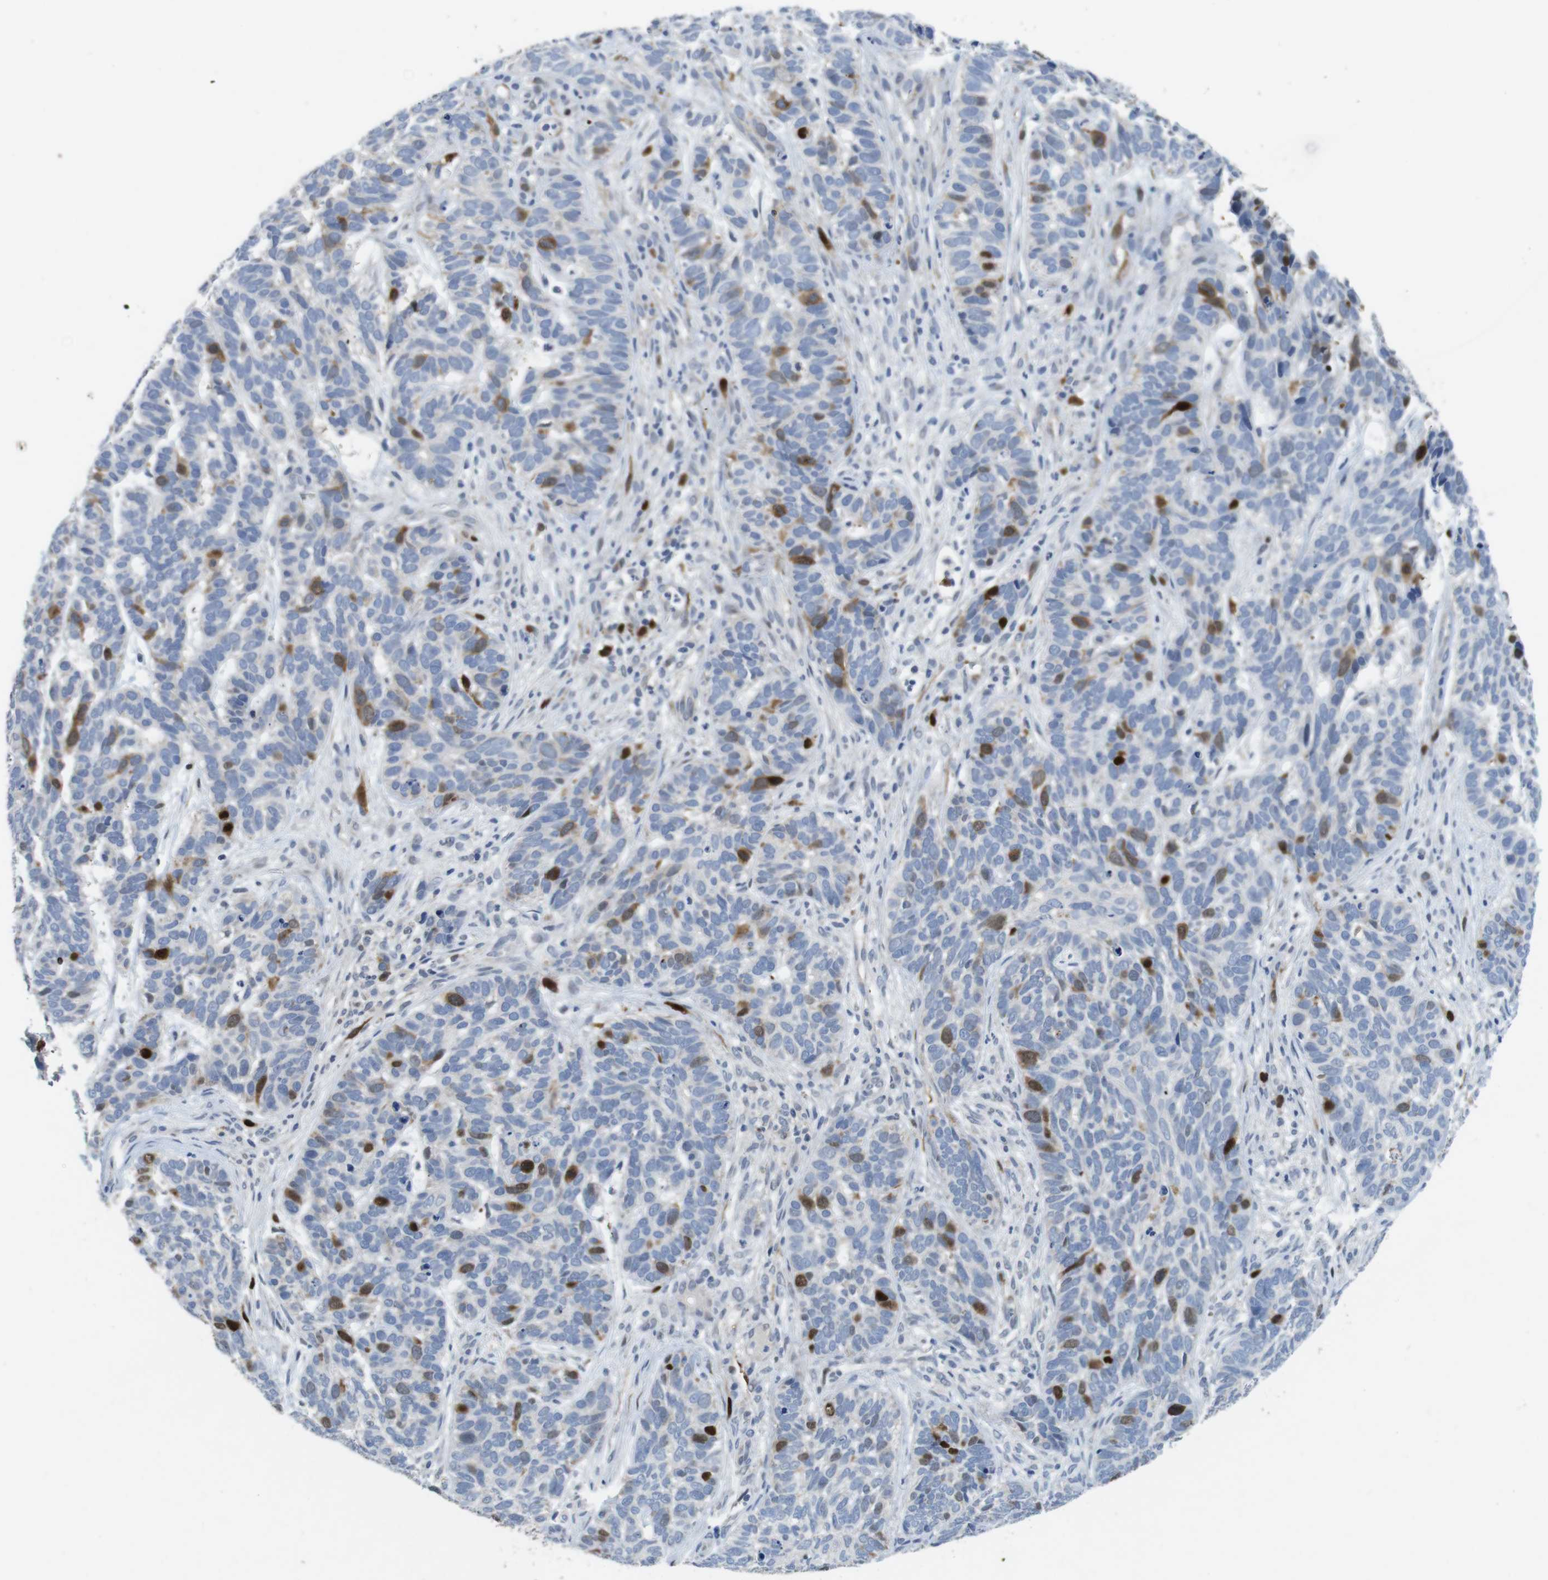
{"staining": {"intensity": "strong", "quantity": "<25%", "location": "nuclear"}, "tissue": "skin cancer", "cell_type": "Tumor cells", "image_type": "cancer", "snomed": [{"axis": "morphology", "description": "Basal cell carcinoma"}, {"axis": "topography", "description": "Skin"}], "caption": "DAB immunohistochemical staining of human skin cancer (basal cell carcinoma) reveals strong nuclear protein positivity in approximately <25% of tumor cells. The protein of interest is stained brown, and the nuclei are stained in blue (DAB IHC with brightfield microscopy, high magnification).", "gene": "KPNA2", "patient": {"sex": "male", "age": 87}}